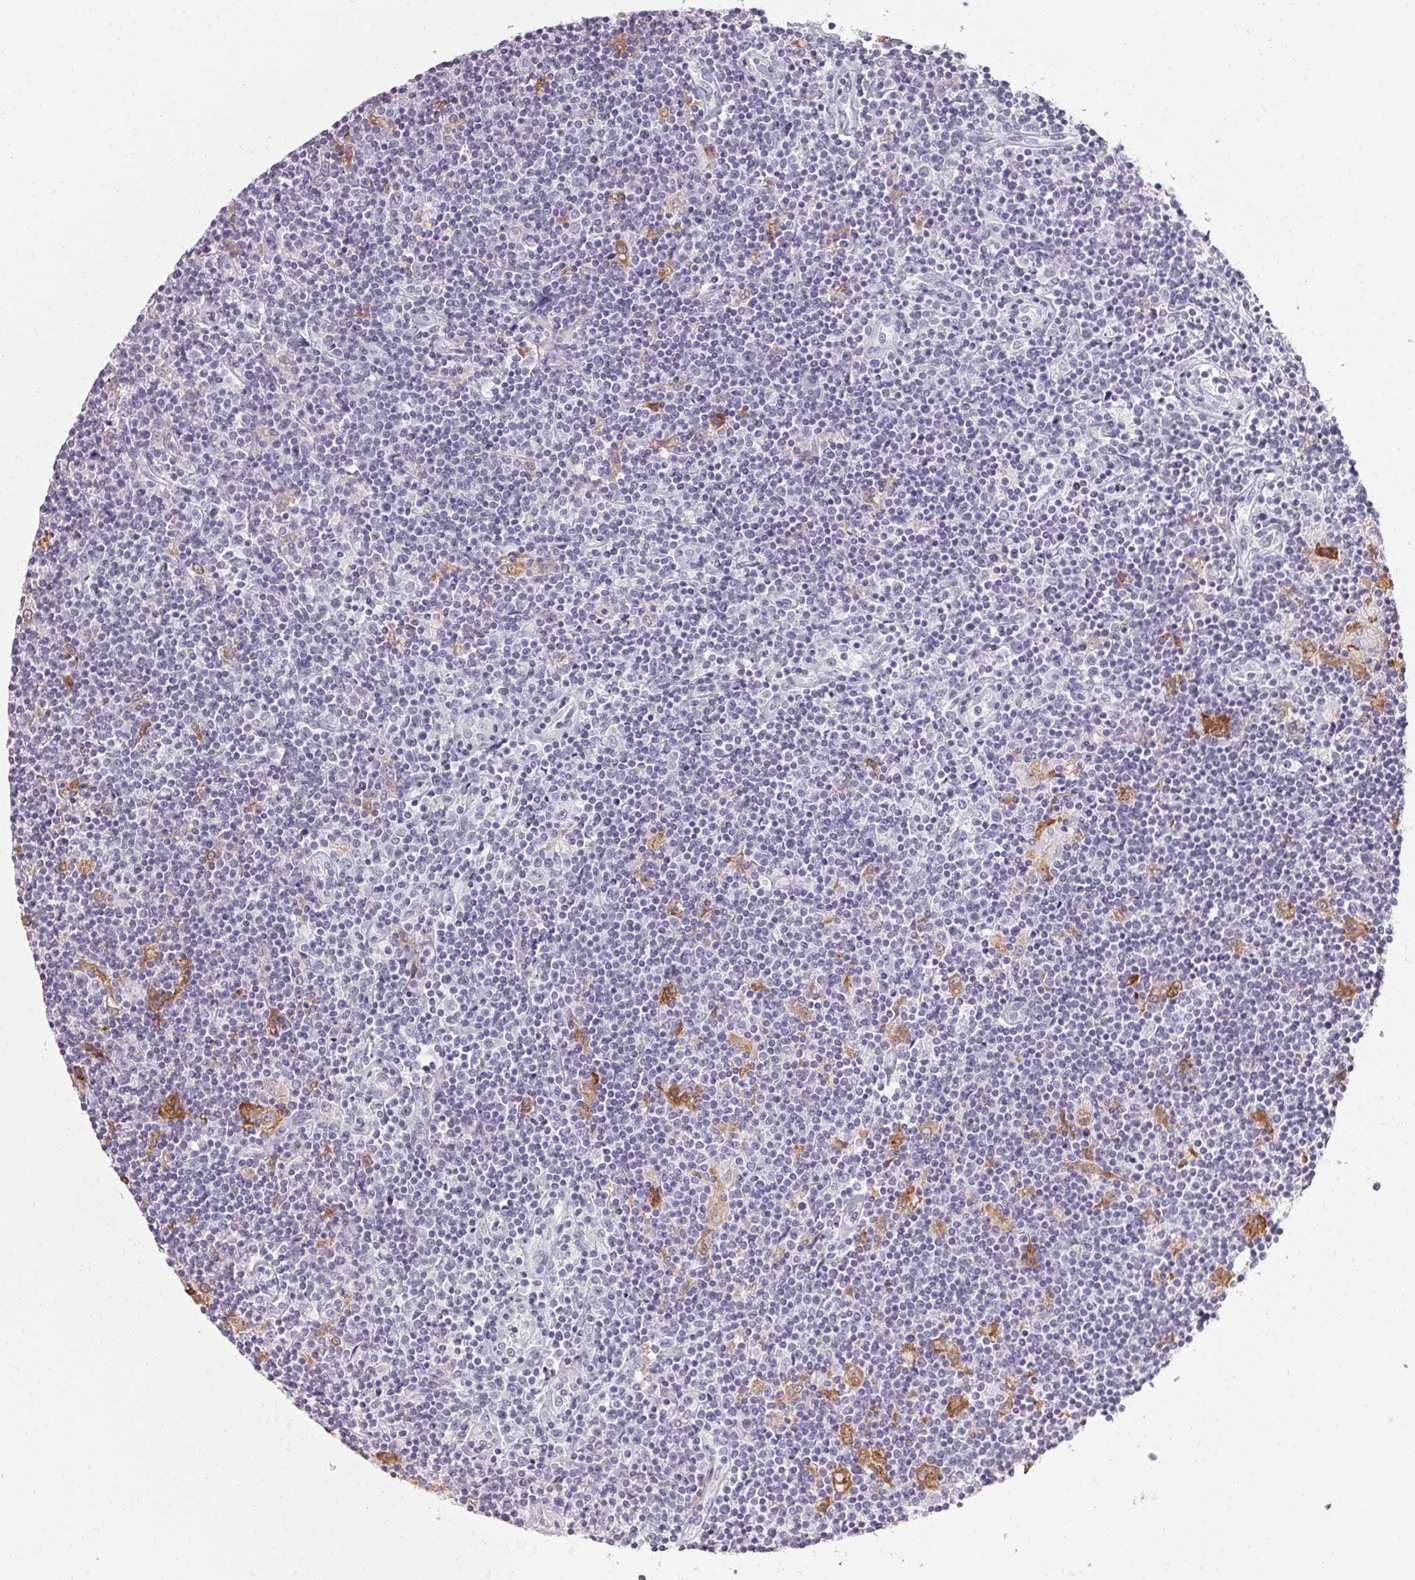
{"staining": {"intensity": "negative", "quantity": "none", "location": "none"}, "tissue": "lymphoma", "cell_type": "Tumor cells", "image_type": "cancer", "snomed": [{"axis": "morphology", "description": "Hodgkin's disease, NOS"}, {"axis": "topography", "description": "Lymph node"}], "caption": "The image demonstrates no staining of tumor cells in Hodgkin's disease.", "gene": "PMEL", "patient": {"sex": "male", "age": 40}}